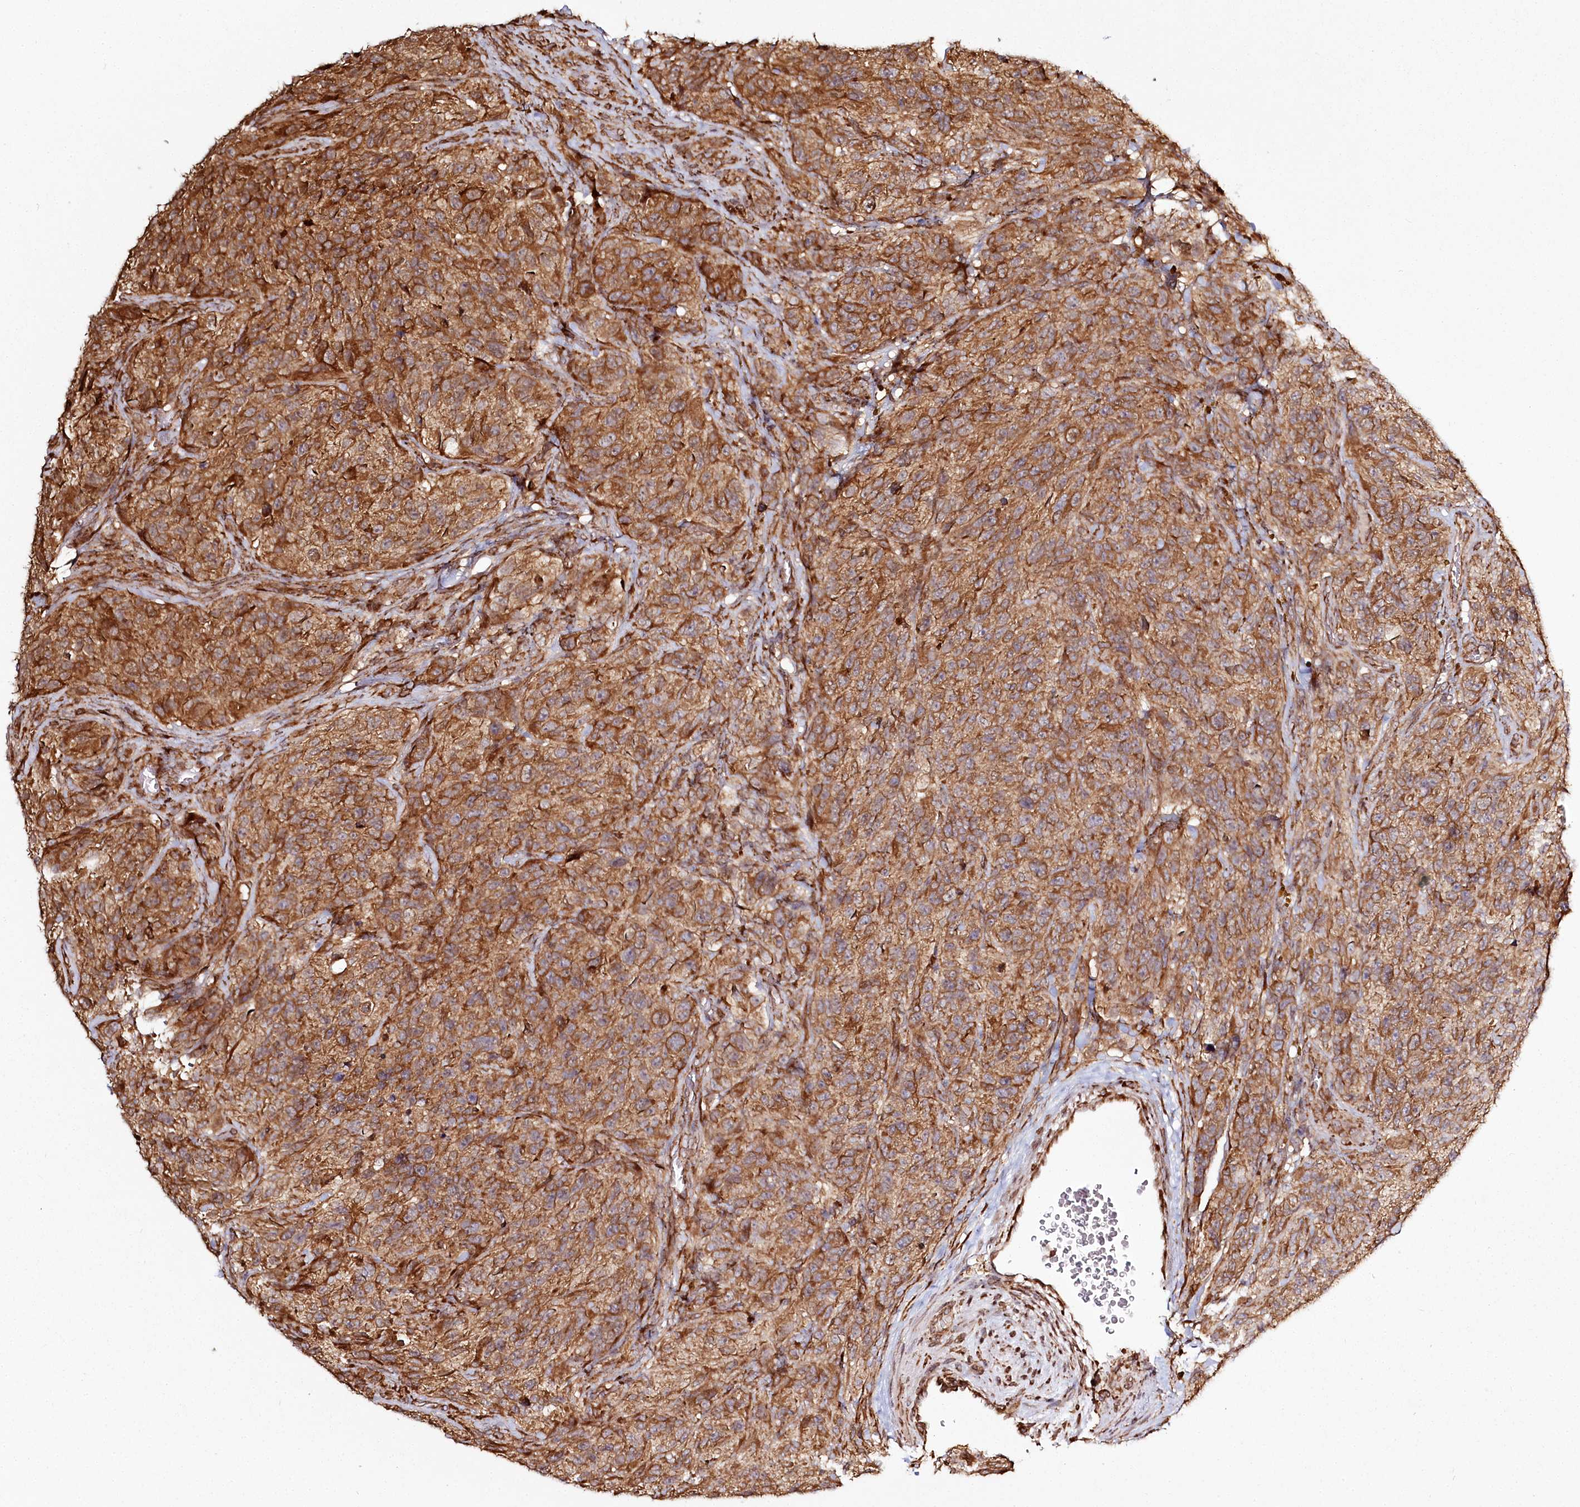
{"staining": {"intensity": "moderate", "quantity": ">75%", "location": "cytoplasmic/membranous"}, "tissue": "glioma", "cell_type": "Tumor cells", "image_type": "cancer", "snomed": [{"axis": "morphology", "description": "Glioma, malignant, High grade"}, {"axis": "topography", "description": "Brain"}], "caption": "DAB (3,3'-diaminobenzidine) immunohistochemical staining of high-grade glioma (malignant) exhibits moderate cytoplasmic/membranous protein staining in about >75% of tumor cells. The staining was performed using DAB (3,3'-diaminobenzidine), with brown indicating positive protein expression. Nuclei are stained blue with hematoxylin.", "gene": "FAM13A", "patient": {"sex": "male", "age": 69}}